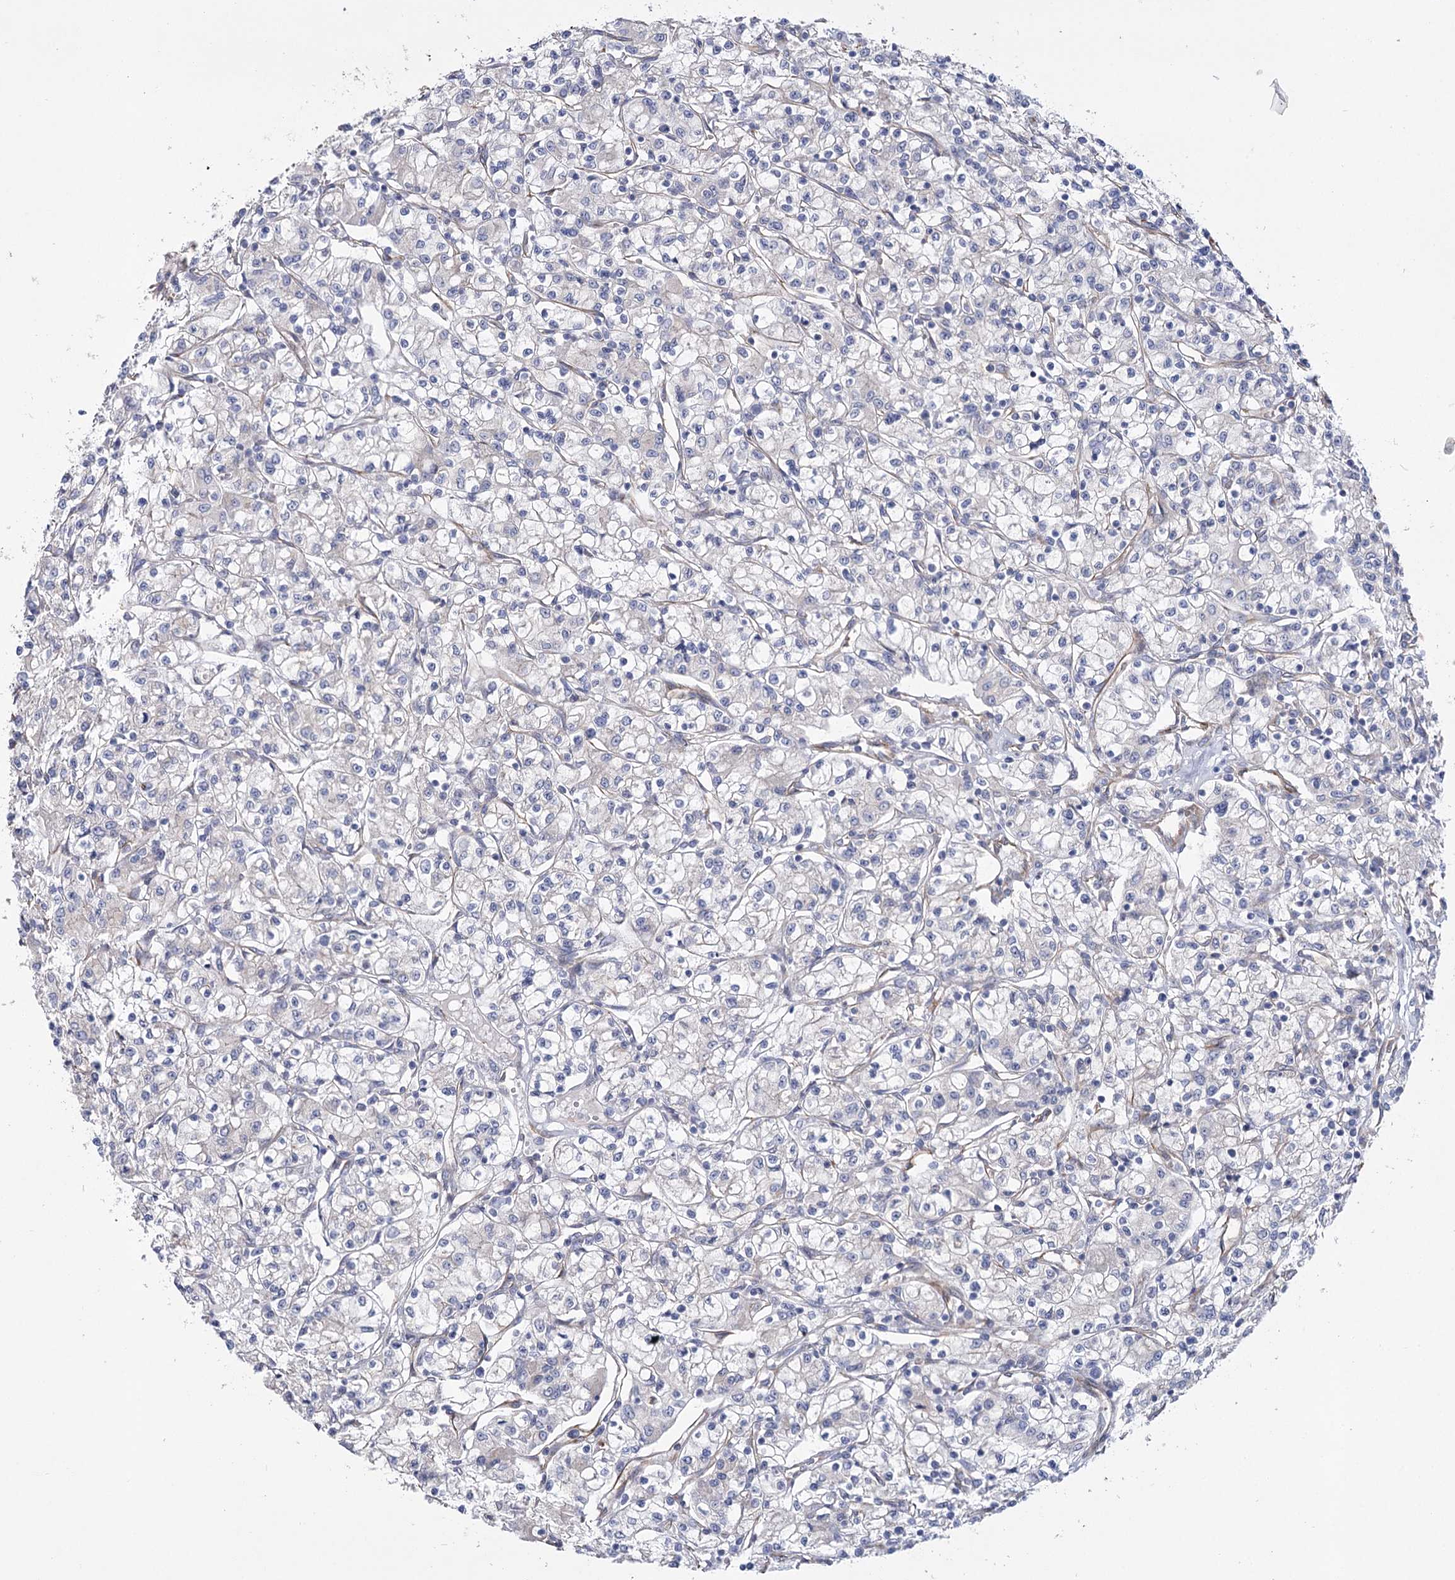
{"staining": {"intensity": "negative", "quantity": "none", "location": "none"}, "tissue": "renal cancer", "cell_type": "Tumor cells", "image_type": "cancer", "snomed": [{"axis": "morphology", "description": "Adenocarcinoma, NOS"}, {"axis": "topography", "description": "Kidney"}], "caption": "Image shows no significant protein positivity in tumor cells of renal cancer.", "gene": "TMEM164", "patient": {"sex": "female", "age": 59}}